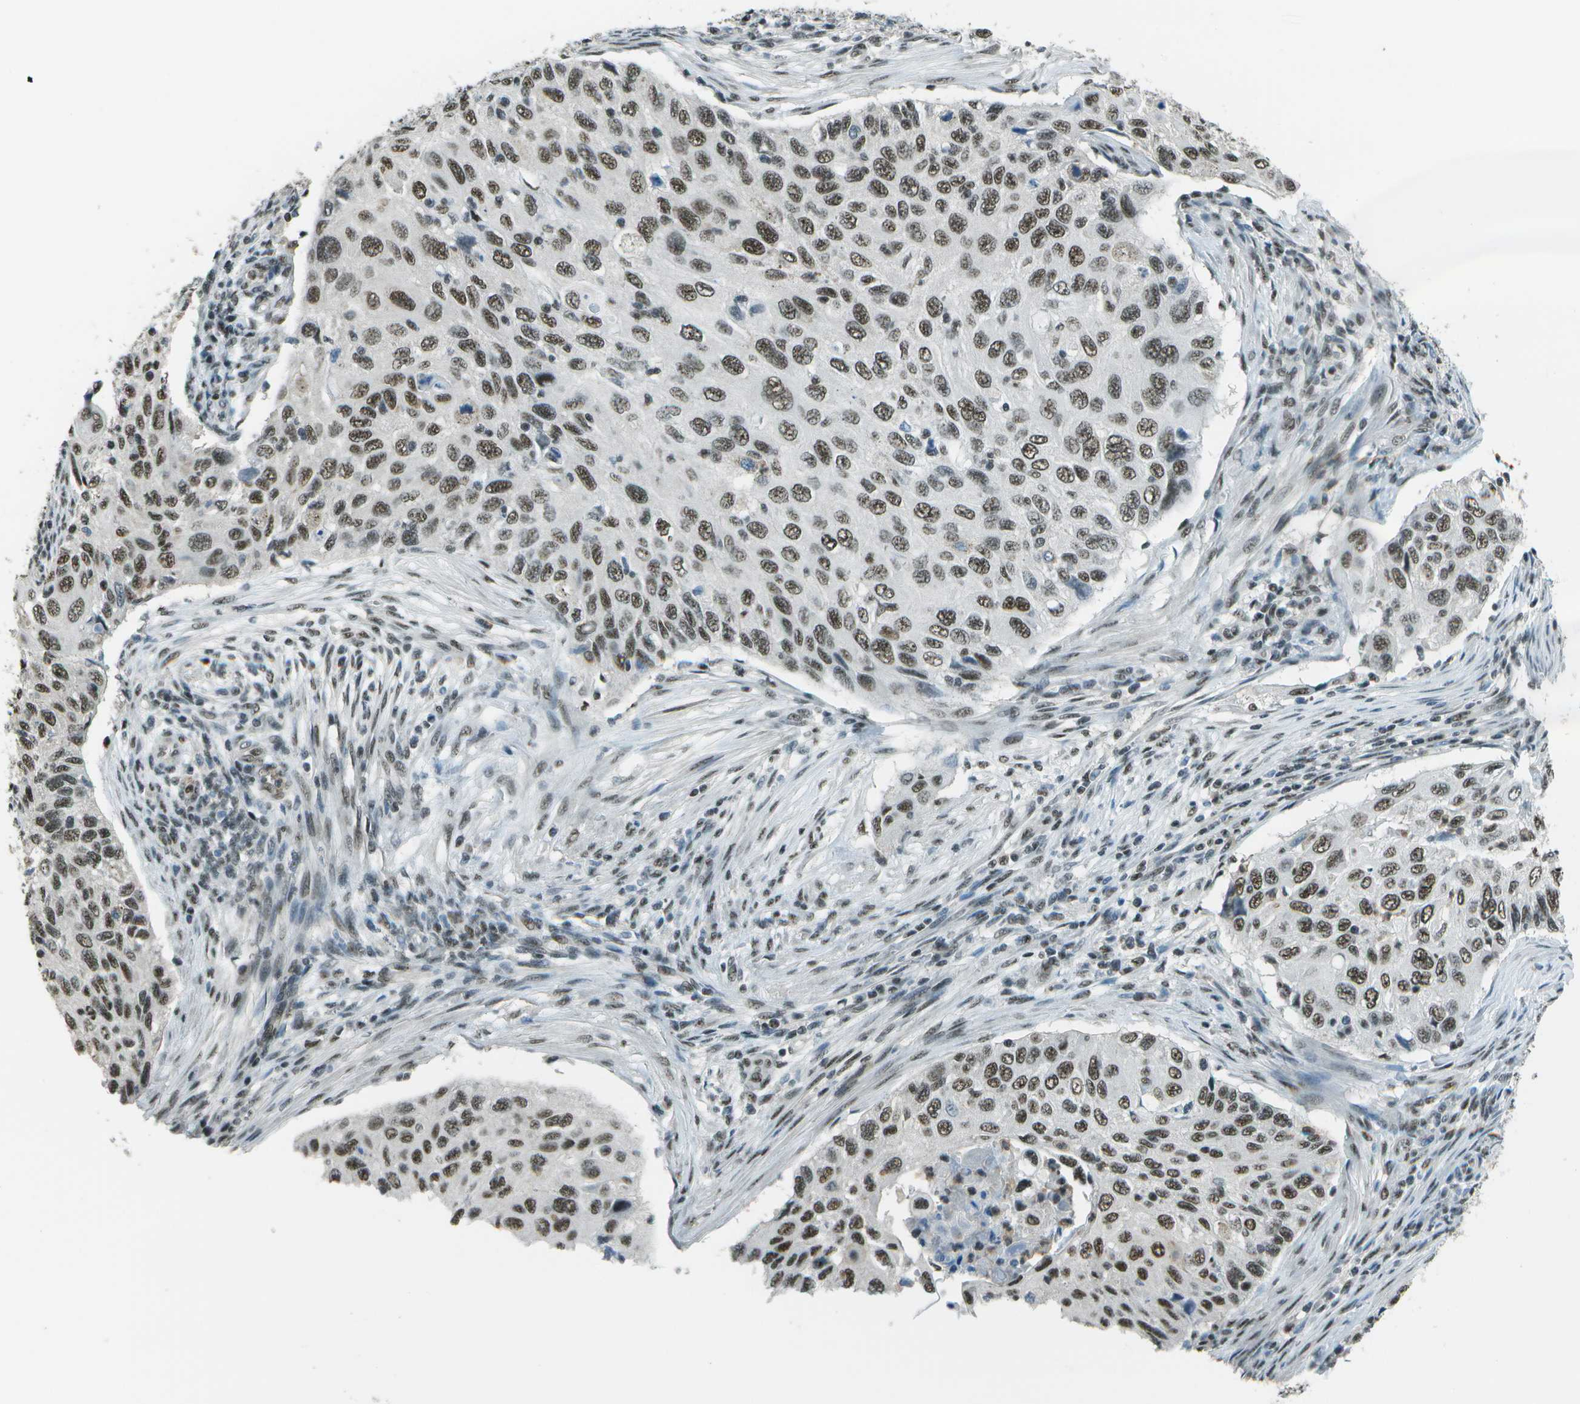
{"staining": {"intensity": "moderate", "quantity": ">75%", "location": "nuclear"}, "tissue": "cervical cancer", "cell_type": "Tumor cells", "image_type": "cancer", "snomed": [{"axis": "morphology", "description": "Squamous cell carcinoma, NOS"}, {"axis": "topography", "description": "Cervix"}], "caption": "Cervical cancer stained with DAB (3,3'-diaminobenzidine) immunohistochemistry (IHC) shows medium levels of moderate nuclear expression in approximately >75% of tumor cells.", "gene": "DEPDC1", "patient": {"sex": "female", "age": 70}}